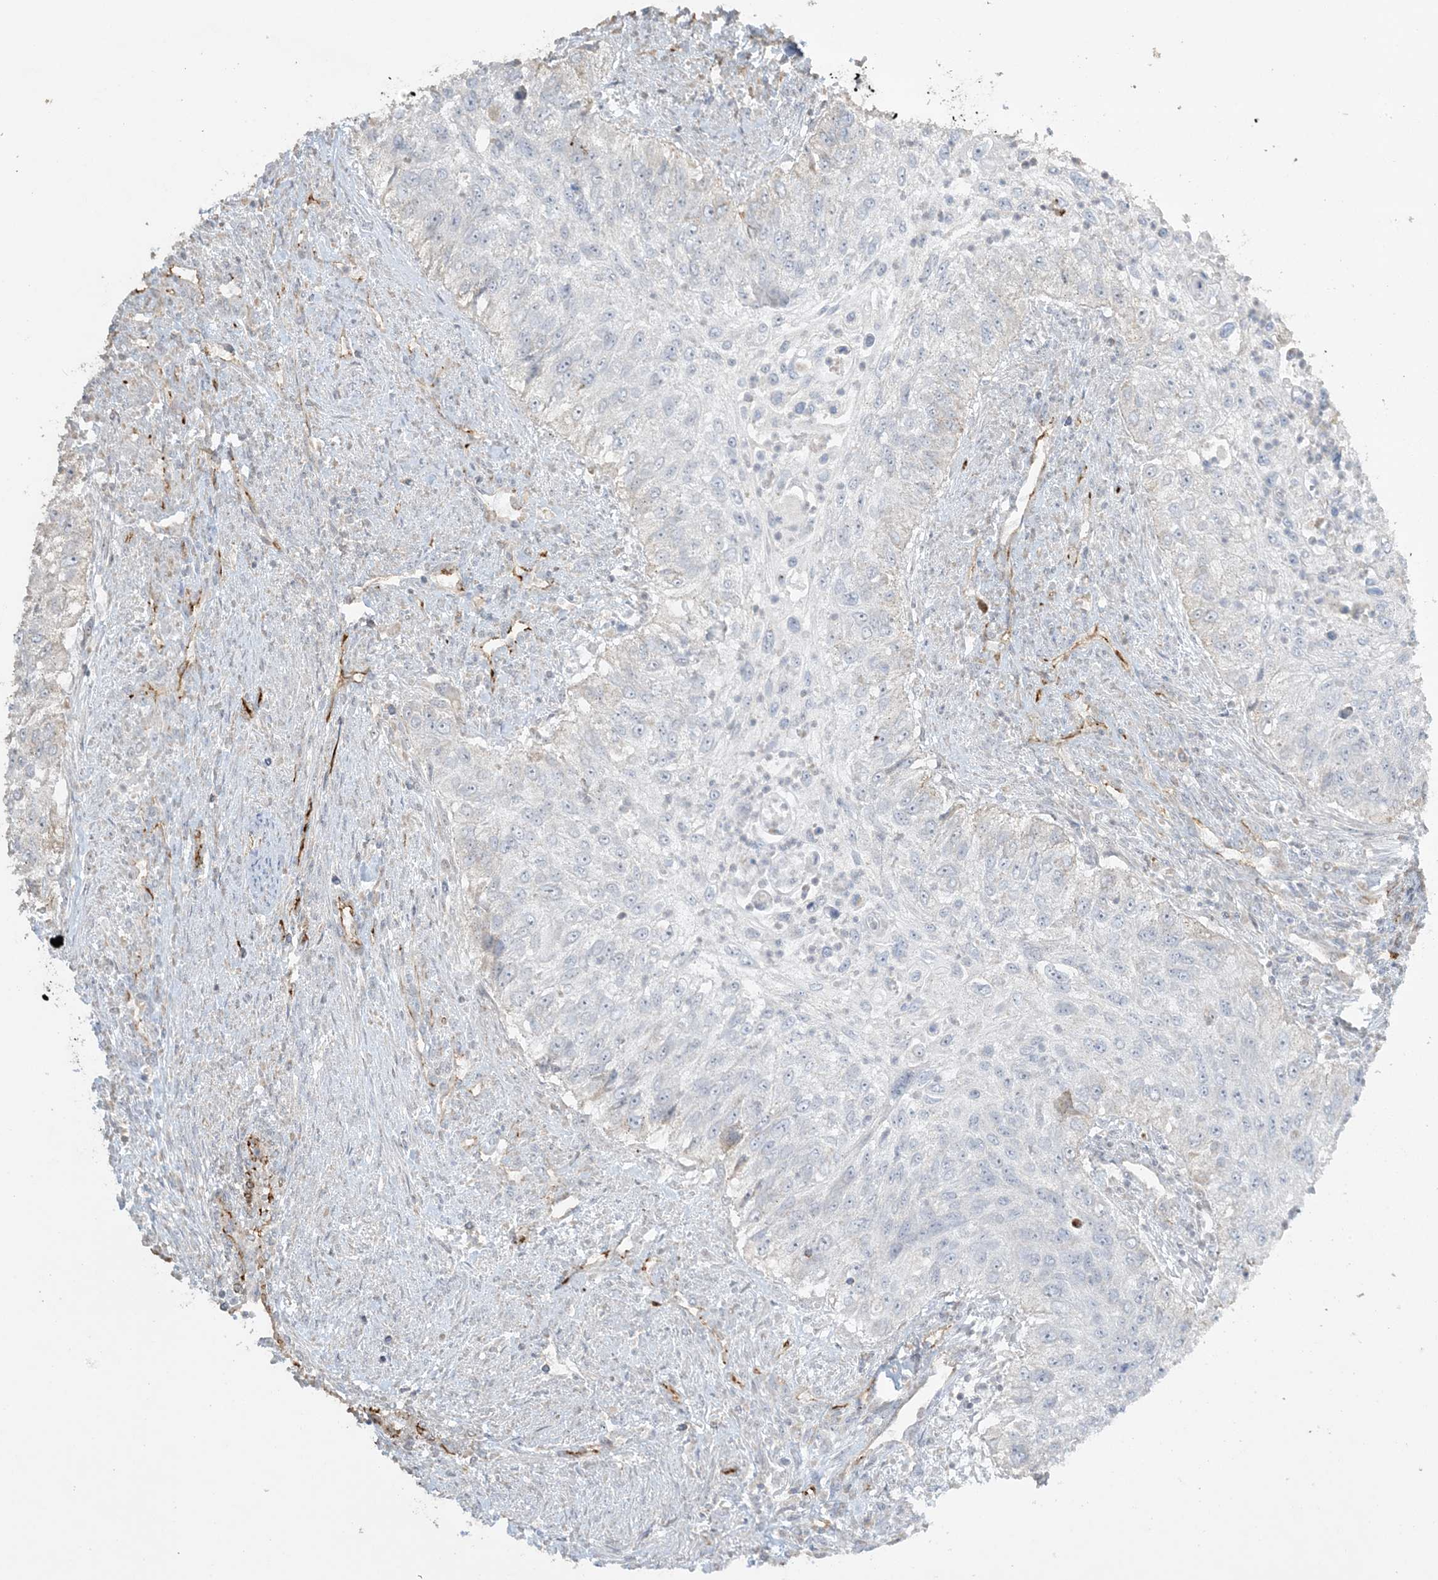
{"staining": {"intensity": "negative", "quantity": "none", "location": "none"}, "tissue": "urothelial cancer", "cell_type": "Tumor cells", "image_type": "cancer", "snomed": [{"axis": "morphology", "description": "Urothelial carcinoma, High grade"}, {"axis": "topography", "description": "Urinary bladder"}], "caption": "Protein analysis of urothelial cancer exhibits no significant staining in tumor cells.", "gene": "AGA", "patient": {"sex": "female", "age": 60}}